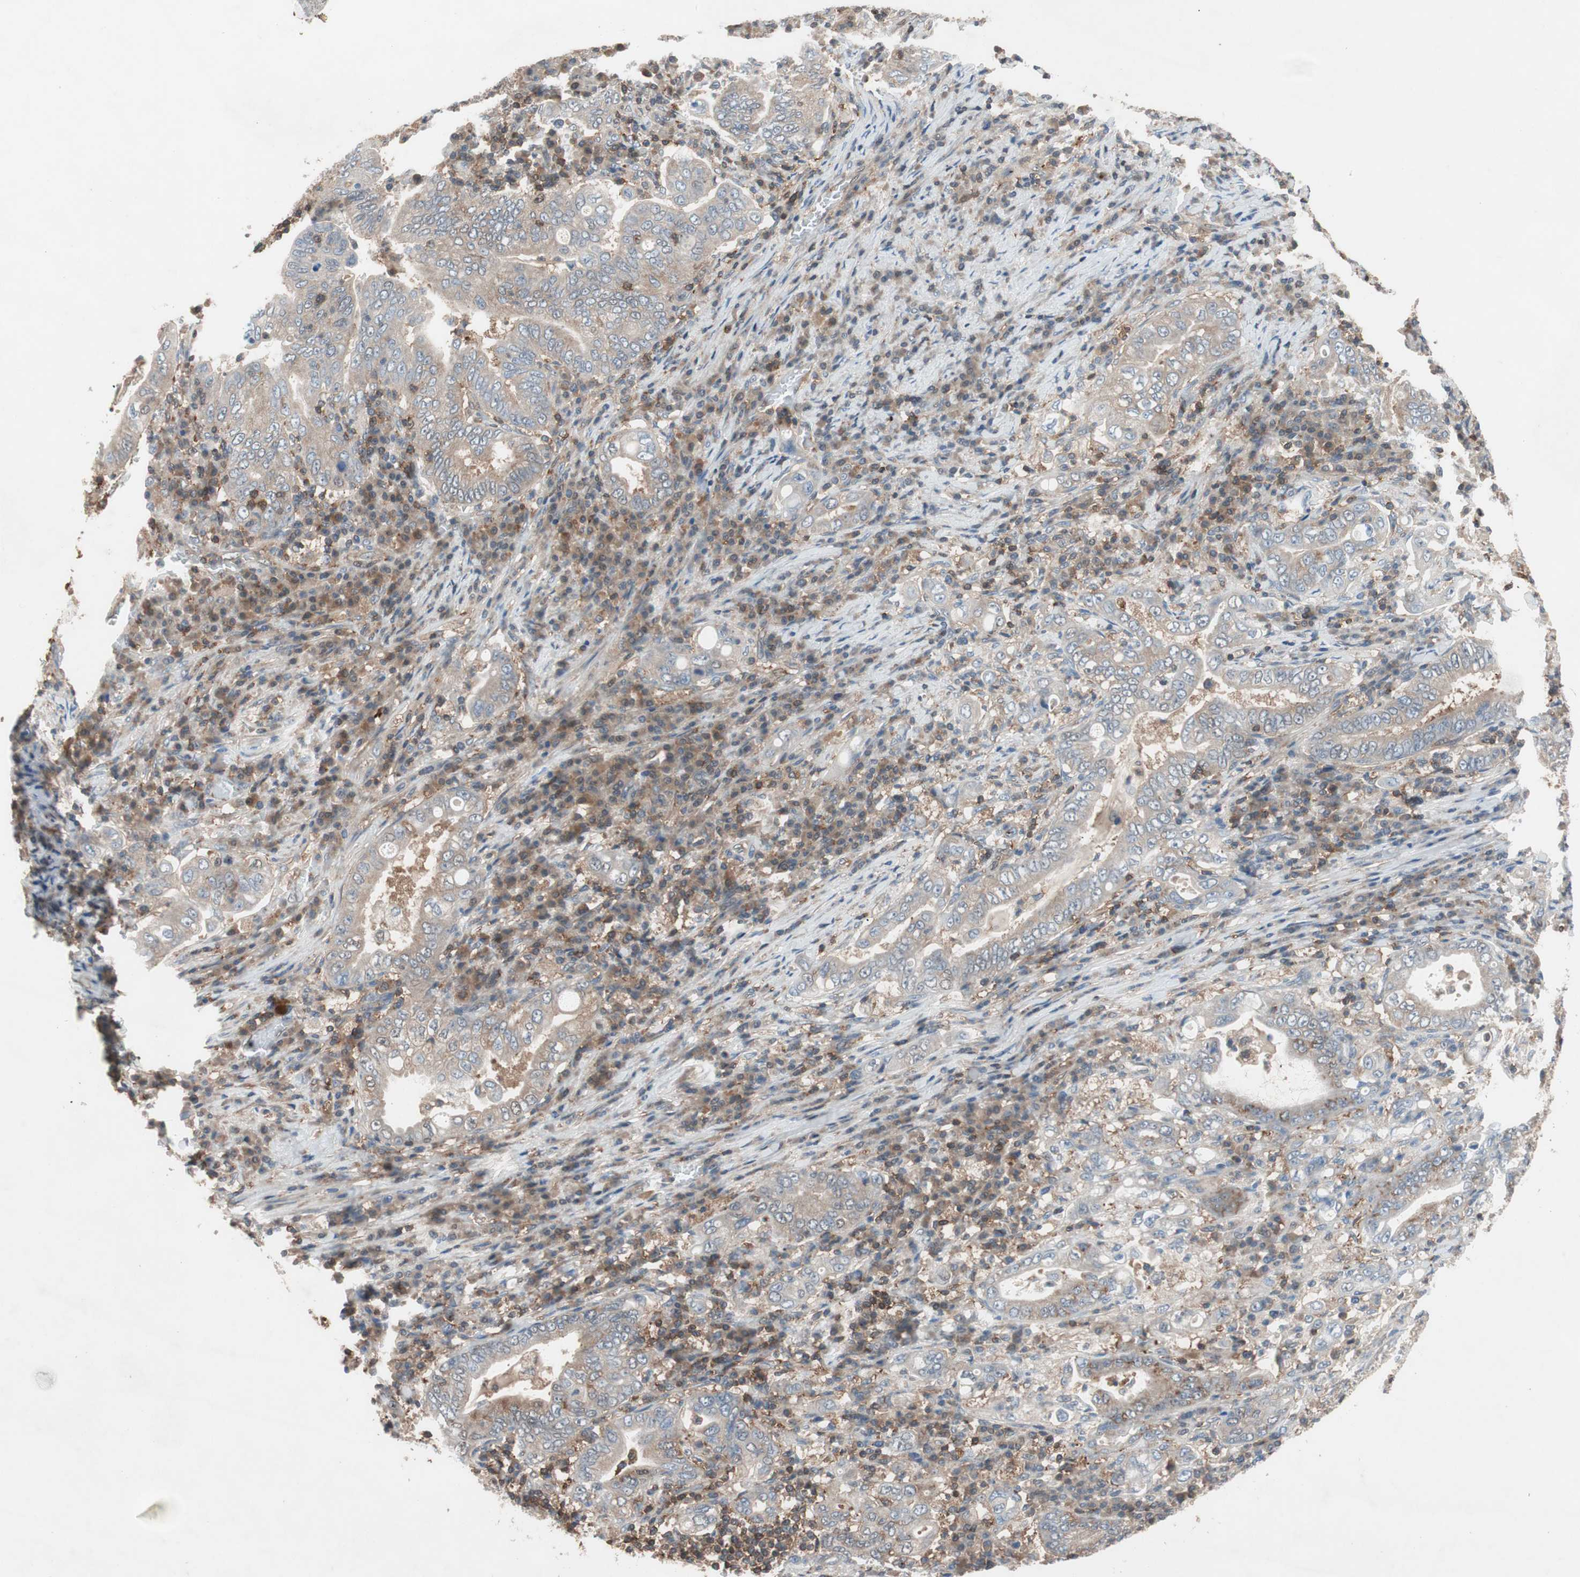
{"staining": {"intensity": "weak", "quantity": ">75%", "location": "cytoplasmic/membranous"}, "tissue": "stomach cancer", "cell_type": "Tumor cells", "image_type": "cancer", "snomed": [{"axis": "morphology", "description": "Normal tissue, NOS"}, {"axis": "morphology", "description": "Adenocarcinoma, NOS"}, {"axis": "topography", "description": "Esophagus"}, {"axis": "topography", "description": "Stomach, upper"}, {"axis": "topography", "description": "Peripheral nerve tissue"}], "caption": "Immunohistochemical staining of human adenocarcinoma (stomach) shows weak cytoplasmic/membranous protein staining in about >75% of tumor cells. (IHC, brightfield microscopy, high magnification).", "gene": "GALT", "patient": {"sex": "male", "age": 62}}